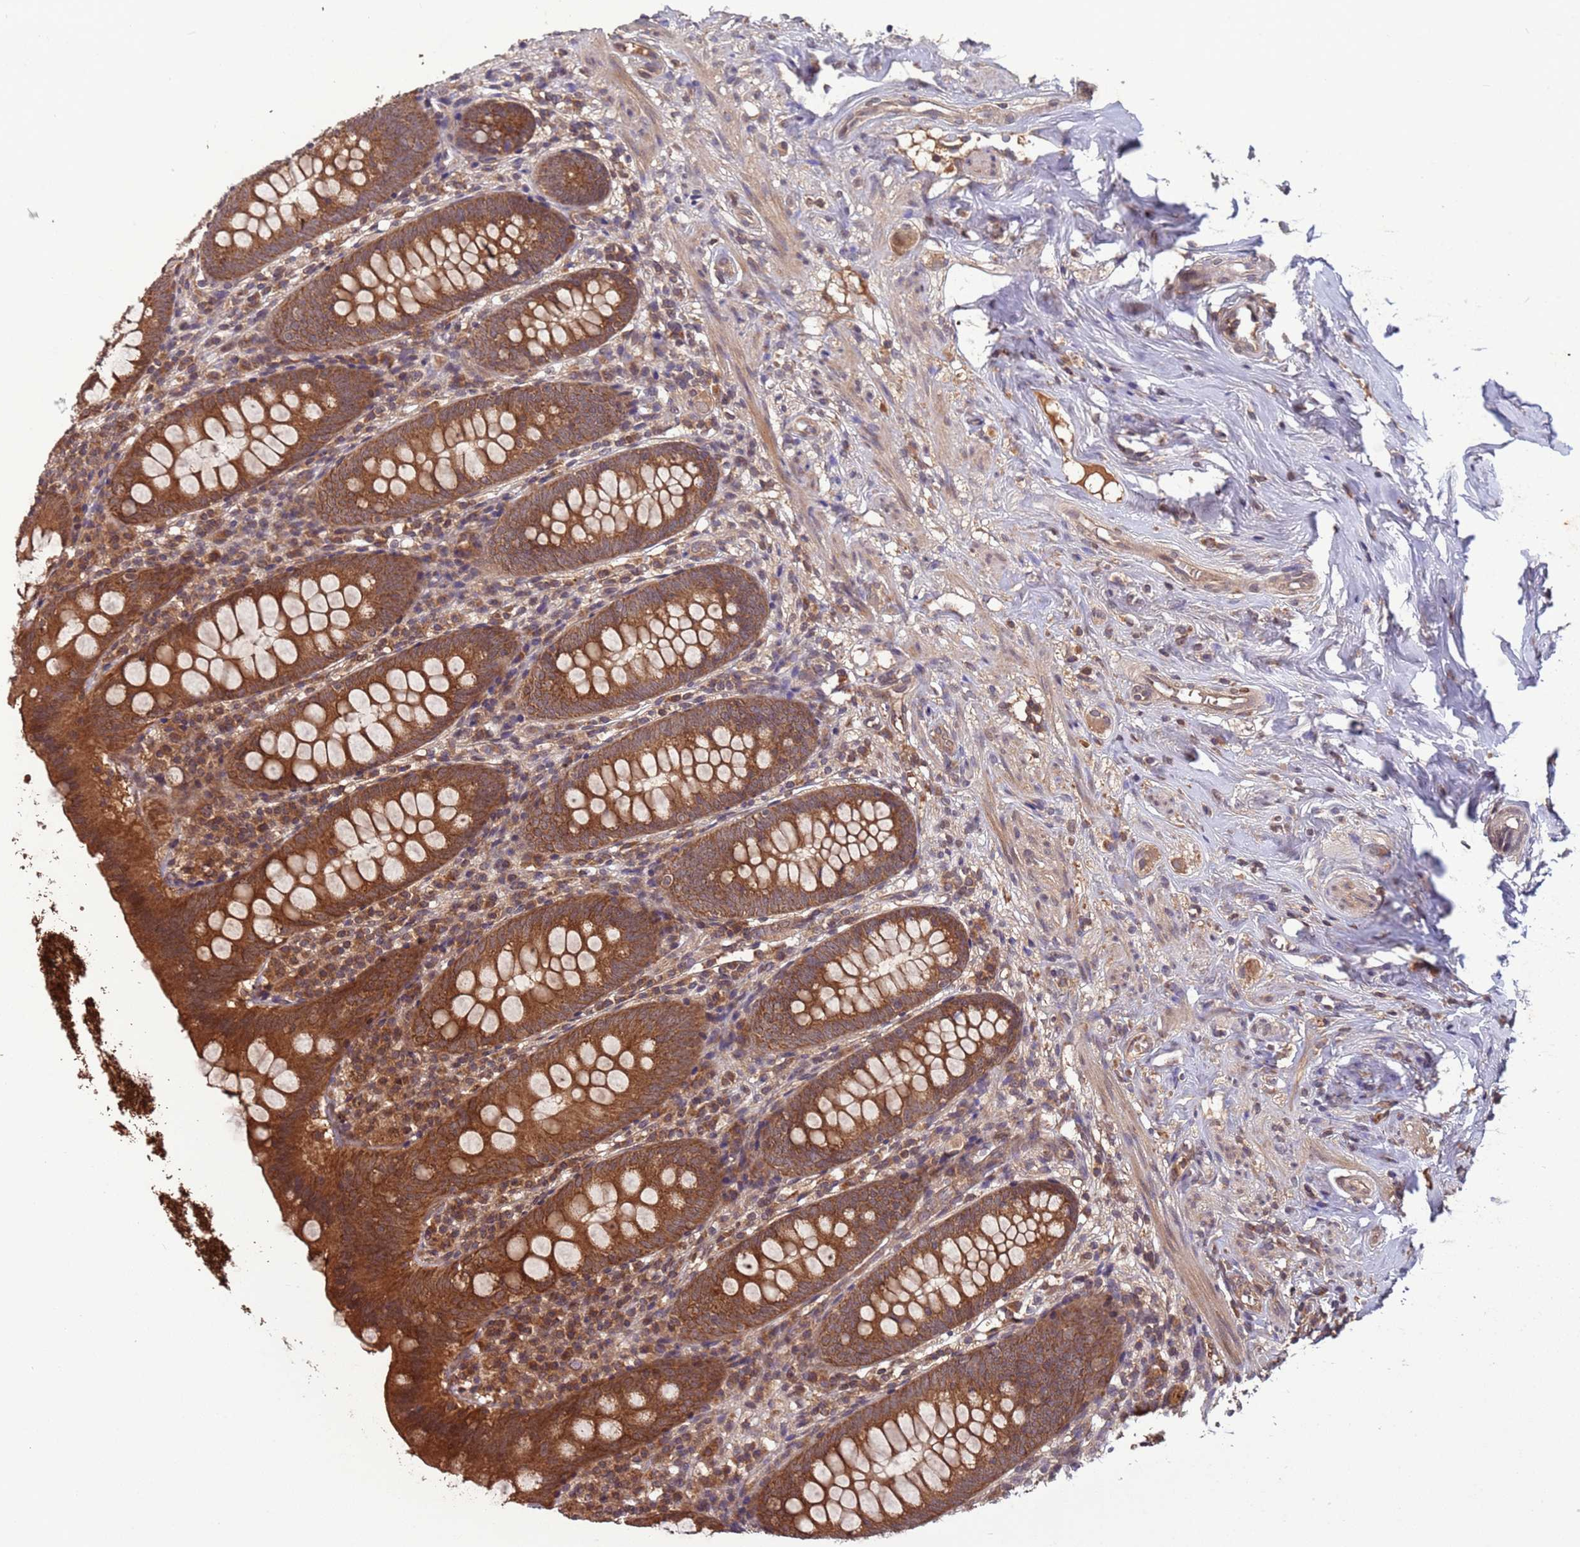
{"staining": {"intensity": "strong", "quantity": ">75%", "location": "cytoplasmic/membranous"}, "tissue": "appendix", "cell_type": "Glandular cells", "image_type": "normal", "snomed": [{"axis": "morphology", "description": "Normal tissue, NOS"}, {"axis": "topography", "description": "Appendix"}], "caption": "A brown stain shows strong cytoplasmic/membranous staining of a protein in glandular cells of benign appendix. The protein is stained brown, and the nuclei are stained in blue (DAB (3,3'-diaminobenzidine) IHC with brightfield microscopy, high magnification).", "gene": "ERI1", "patient": {"sex": "female", "age": 51}}